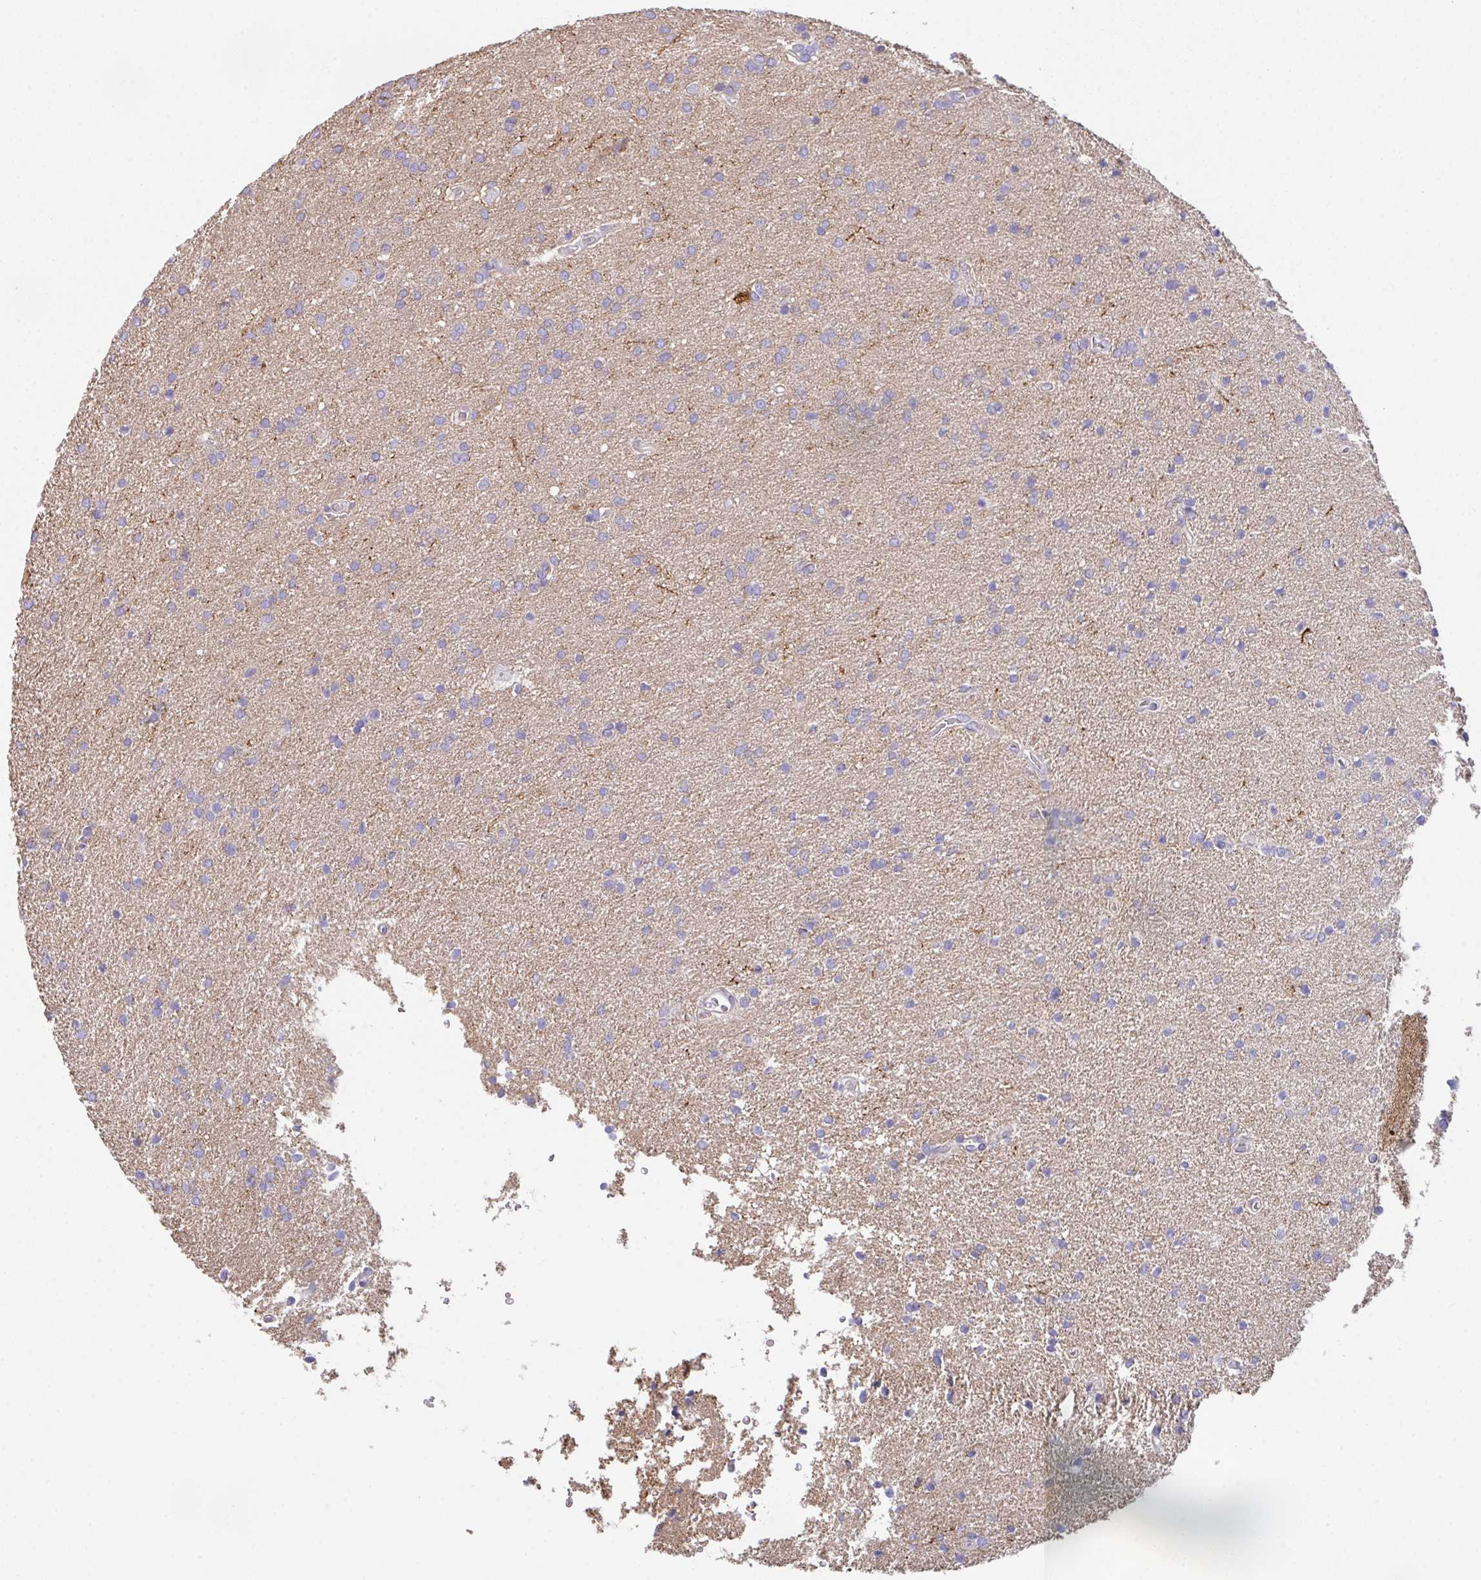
{"staining": {"intensity": "negative", "quantity": "none", "location": "none"}, "tissue": "glioma", "cell_type": "Tumor cells", "image_type": "cancer", "snomed": [{"axis": "morphology", "description": "Glioma, malignant, Low grade"}, {"axis": "topography", "description": "Brain"}], "caption": "Tumor cells are negative for protein expression in human glioma. The staining is performed using DAB brown chromogen with nuclei counter-stained in using hematoxylin.", "gene": "DBN1", "patient": {"sex": "female", "age": 34}}